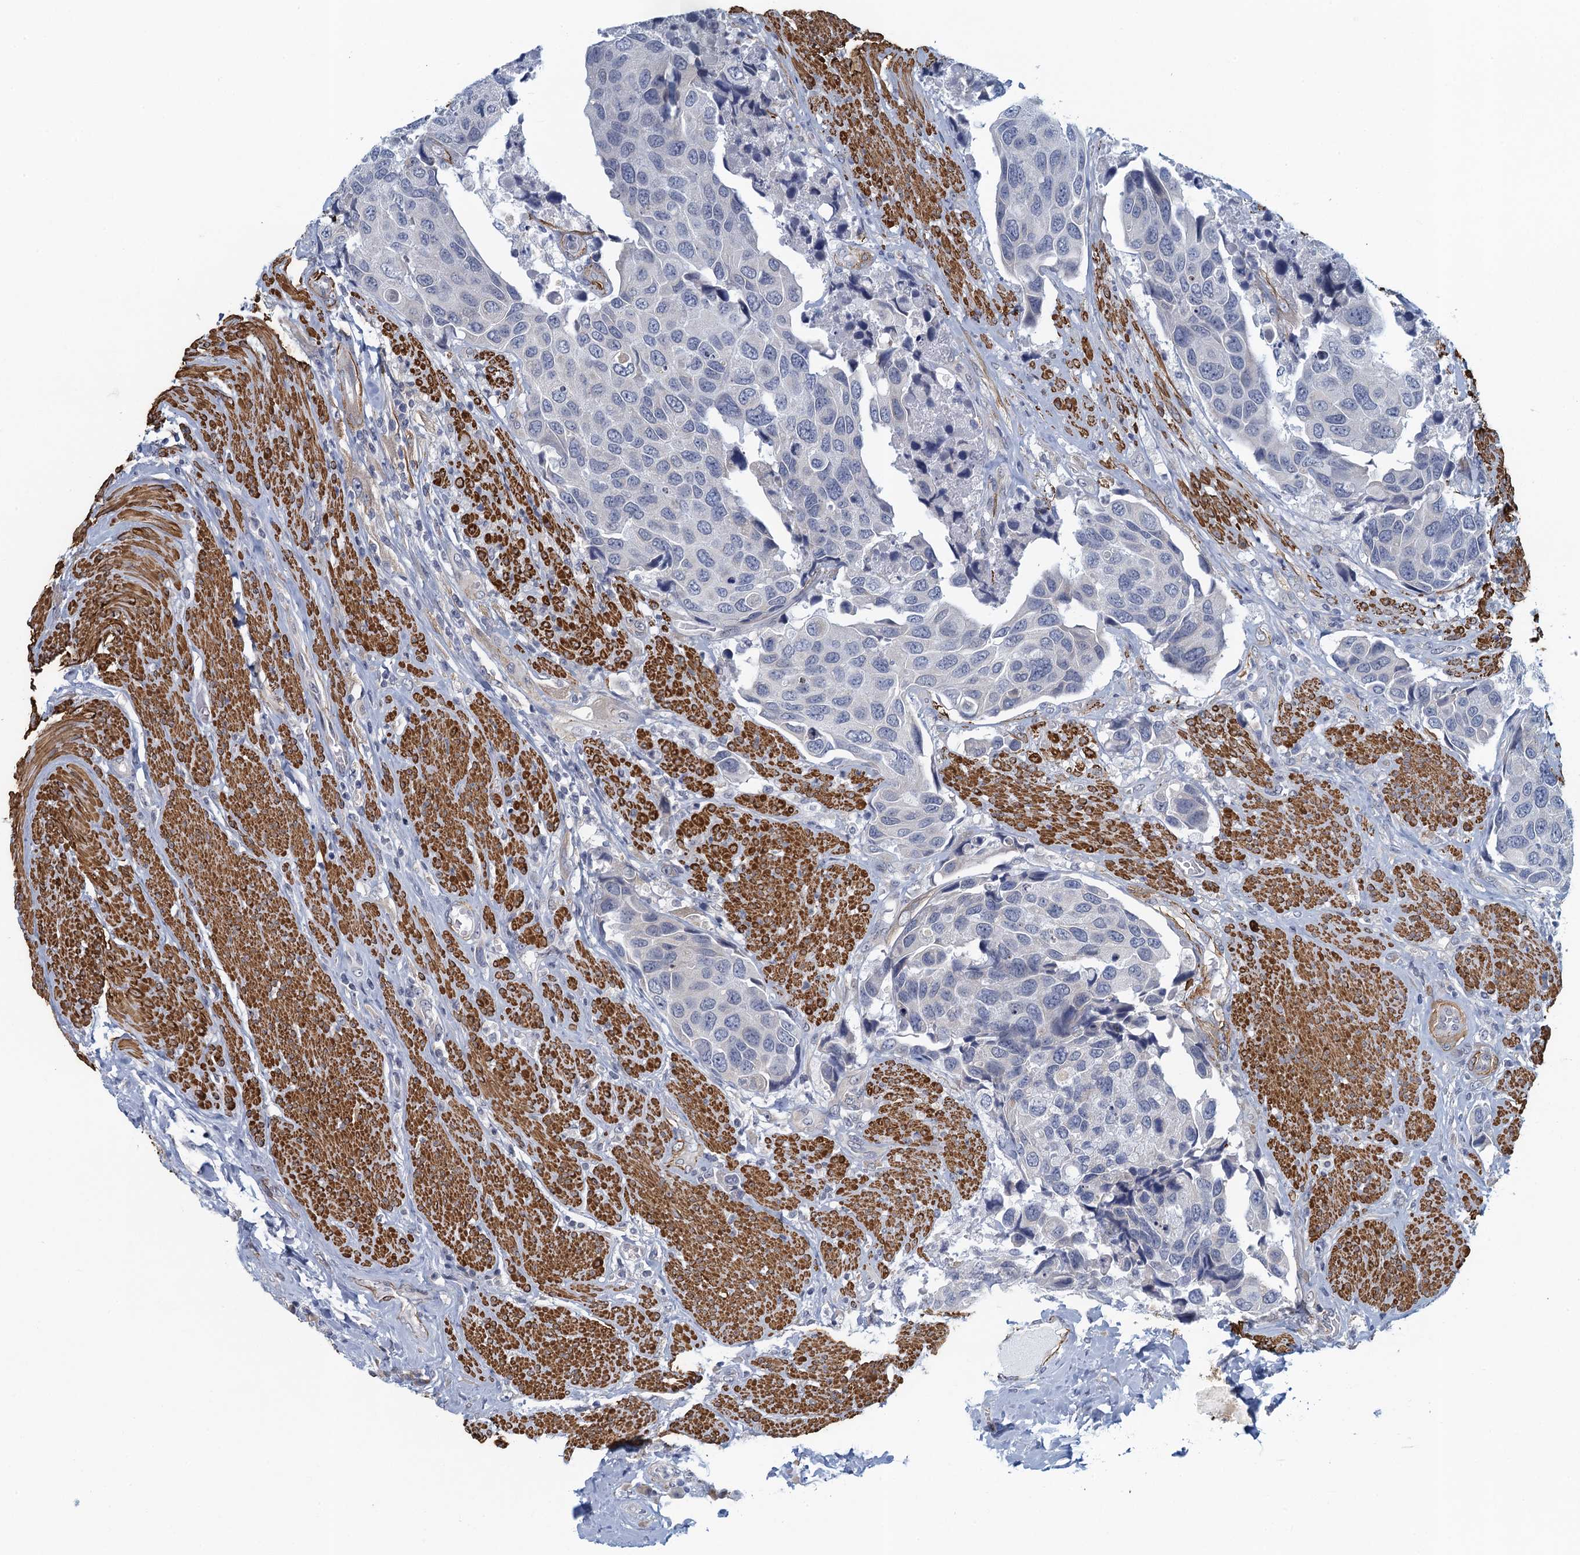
{"staining": {"intensity": "negative", "quantity": "none", "location": "none"}, "tissue": "urothelial cancer", "cell_type": "Tumor cells", "image_type": "cancer", "snomed": [{"axis": "morphology", "description": "Urothelial carcinoma, High grade"}, {"axis": "topography", "description": "Urinary bladder"}], "caption": "A high-resolution photomicrograph shows immunohistochemistry staining of urothelial cancer, which reveals no significant expression in tumor cells. Brightfield microscopy of immunohistochemistry (IHC) stained with DAB (brown) and hematoxylin (blue), captured at high magnification.", "gene": "ALG2", "patient": {"sex": "male", "age": 74}}